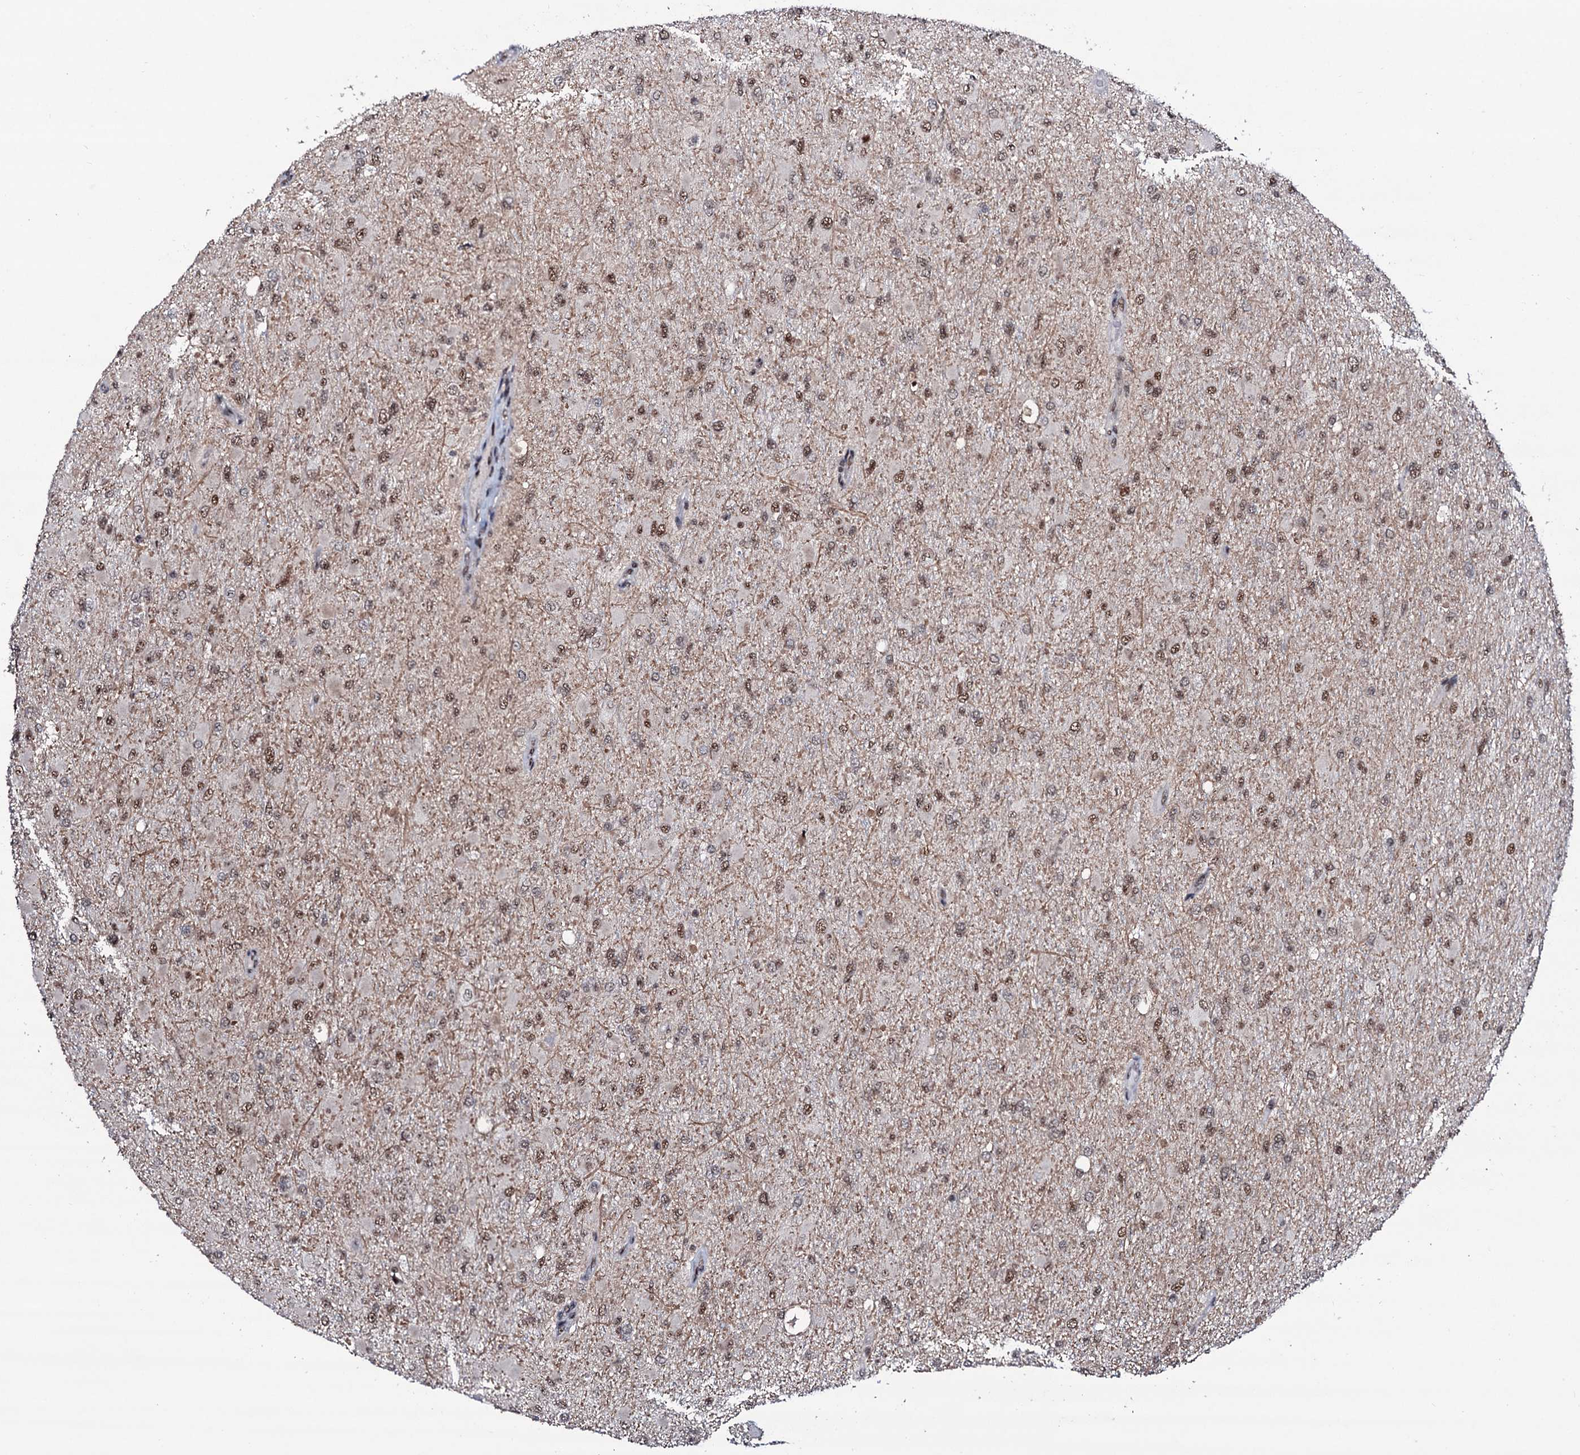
{"staining": {"intensity": "moderate", "quantity": ">75%", "location": "nuclear"}, "tissue": "glioma", "cell_type": "Tumor cells", "image_type": "cancer", "snomed": [{"axis": "morphology", "description": "Glioma, malignant, High grade"}, {"axis": "topography", "description": "Cerebral cortex"}], "caption": "Human glioma stained for a protein (brown) exhibits moderate nuclear positive staining in approximately >75% of tumor cells.", "gene": "PRPF18", "patient": {"sex": "female", "age": 36}}